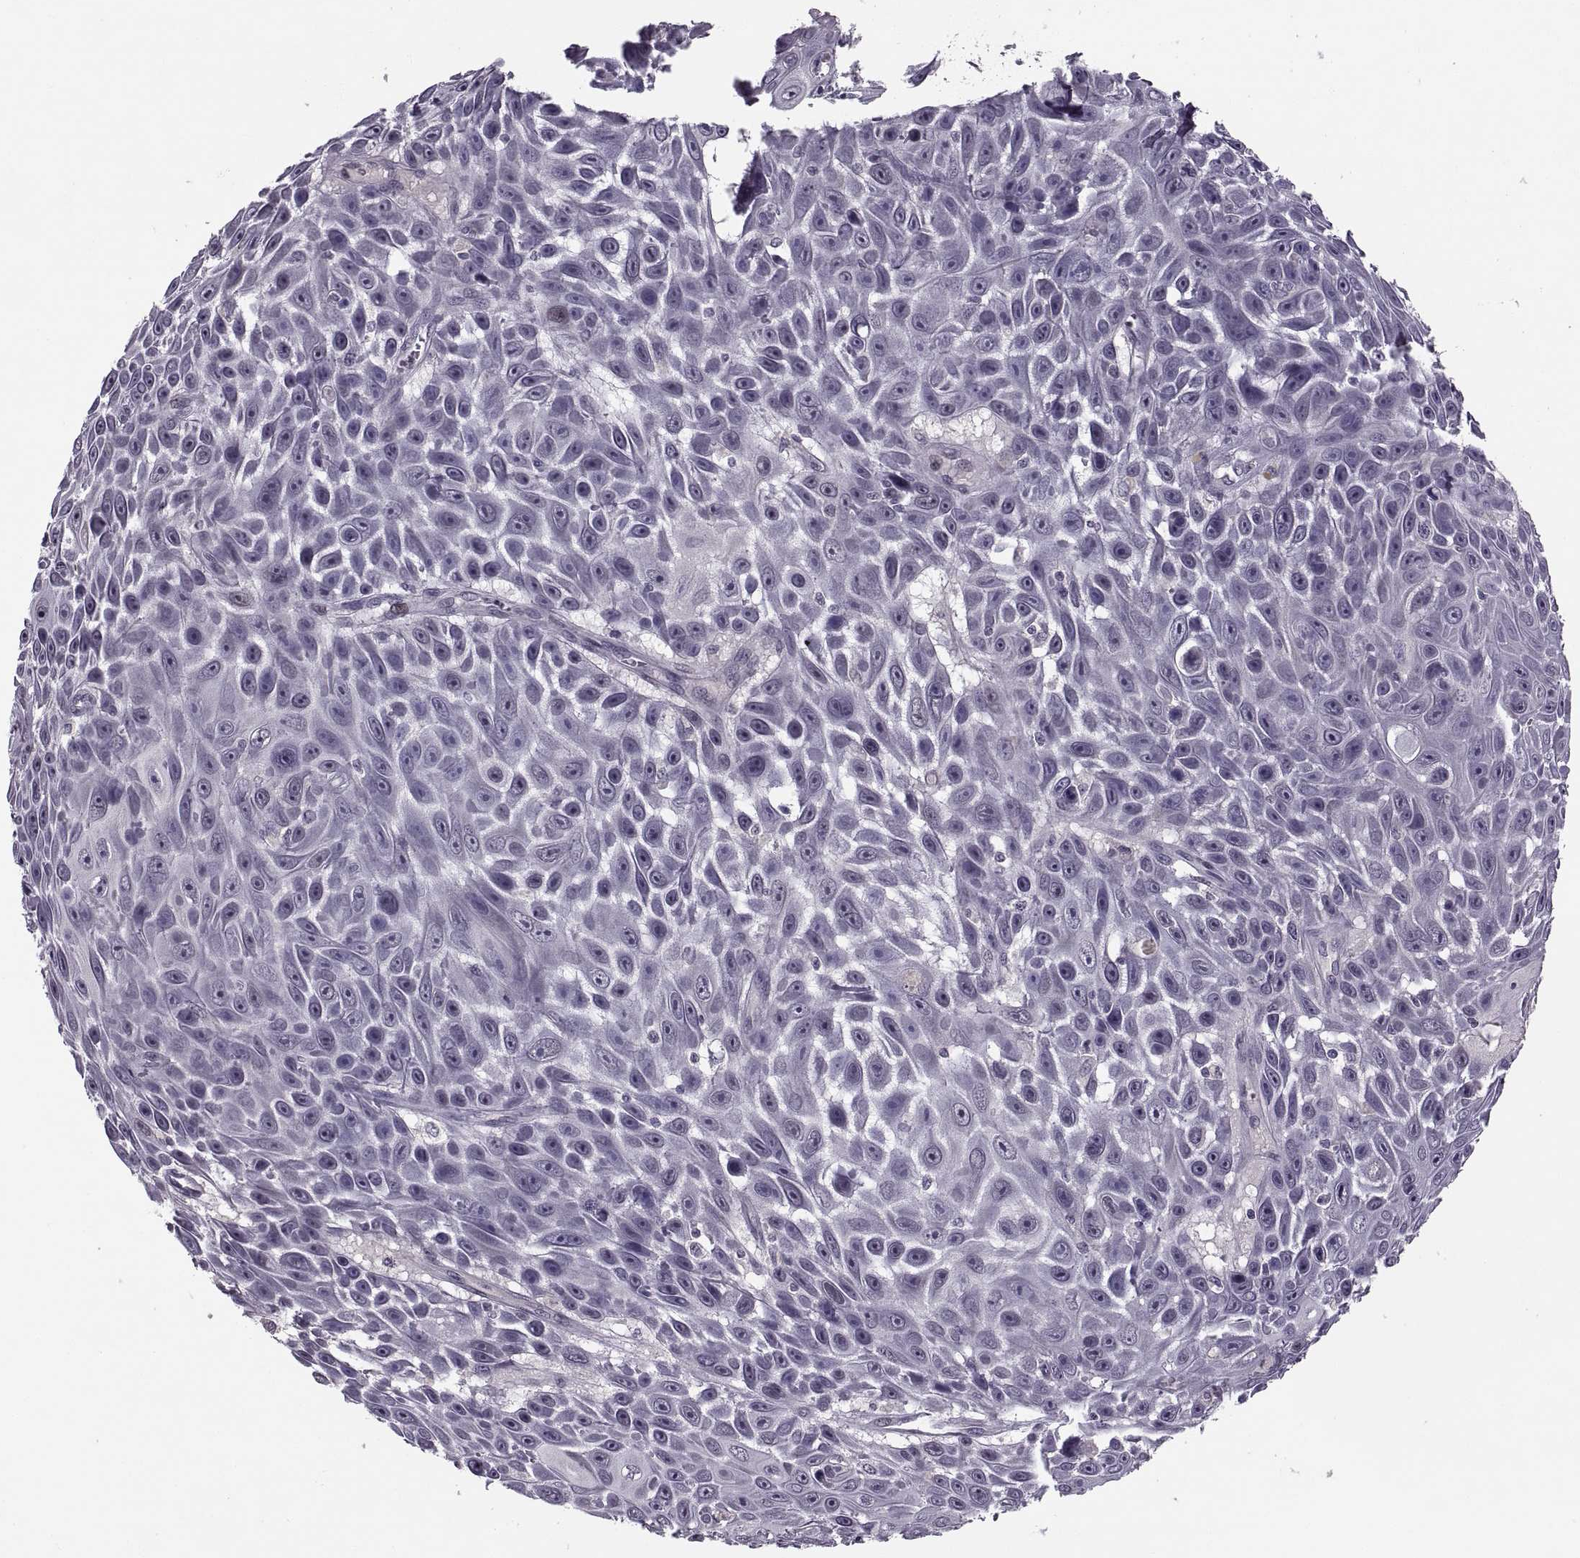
{"staining": {"intensity": "negative", "quantity": "none", "location": "none"}, "tissue": "skin cancer", "cell_type": "Tumor cells", "image_type": "cancer", "snomed": [{"axis": "morphology", "description": "Squamous cell carcinoma, NOS"}, {"axis": "topography", "description": "Skin"}], "caption": "Tumor cells show no significant staining in skin cancer (squamous cell carcinoma).", "gene": "CACNA1F", "patient": {"sex": "male", "age": 82}}